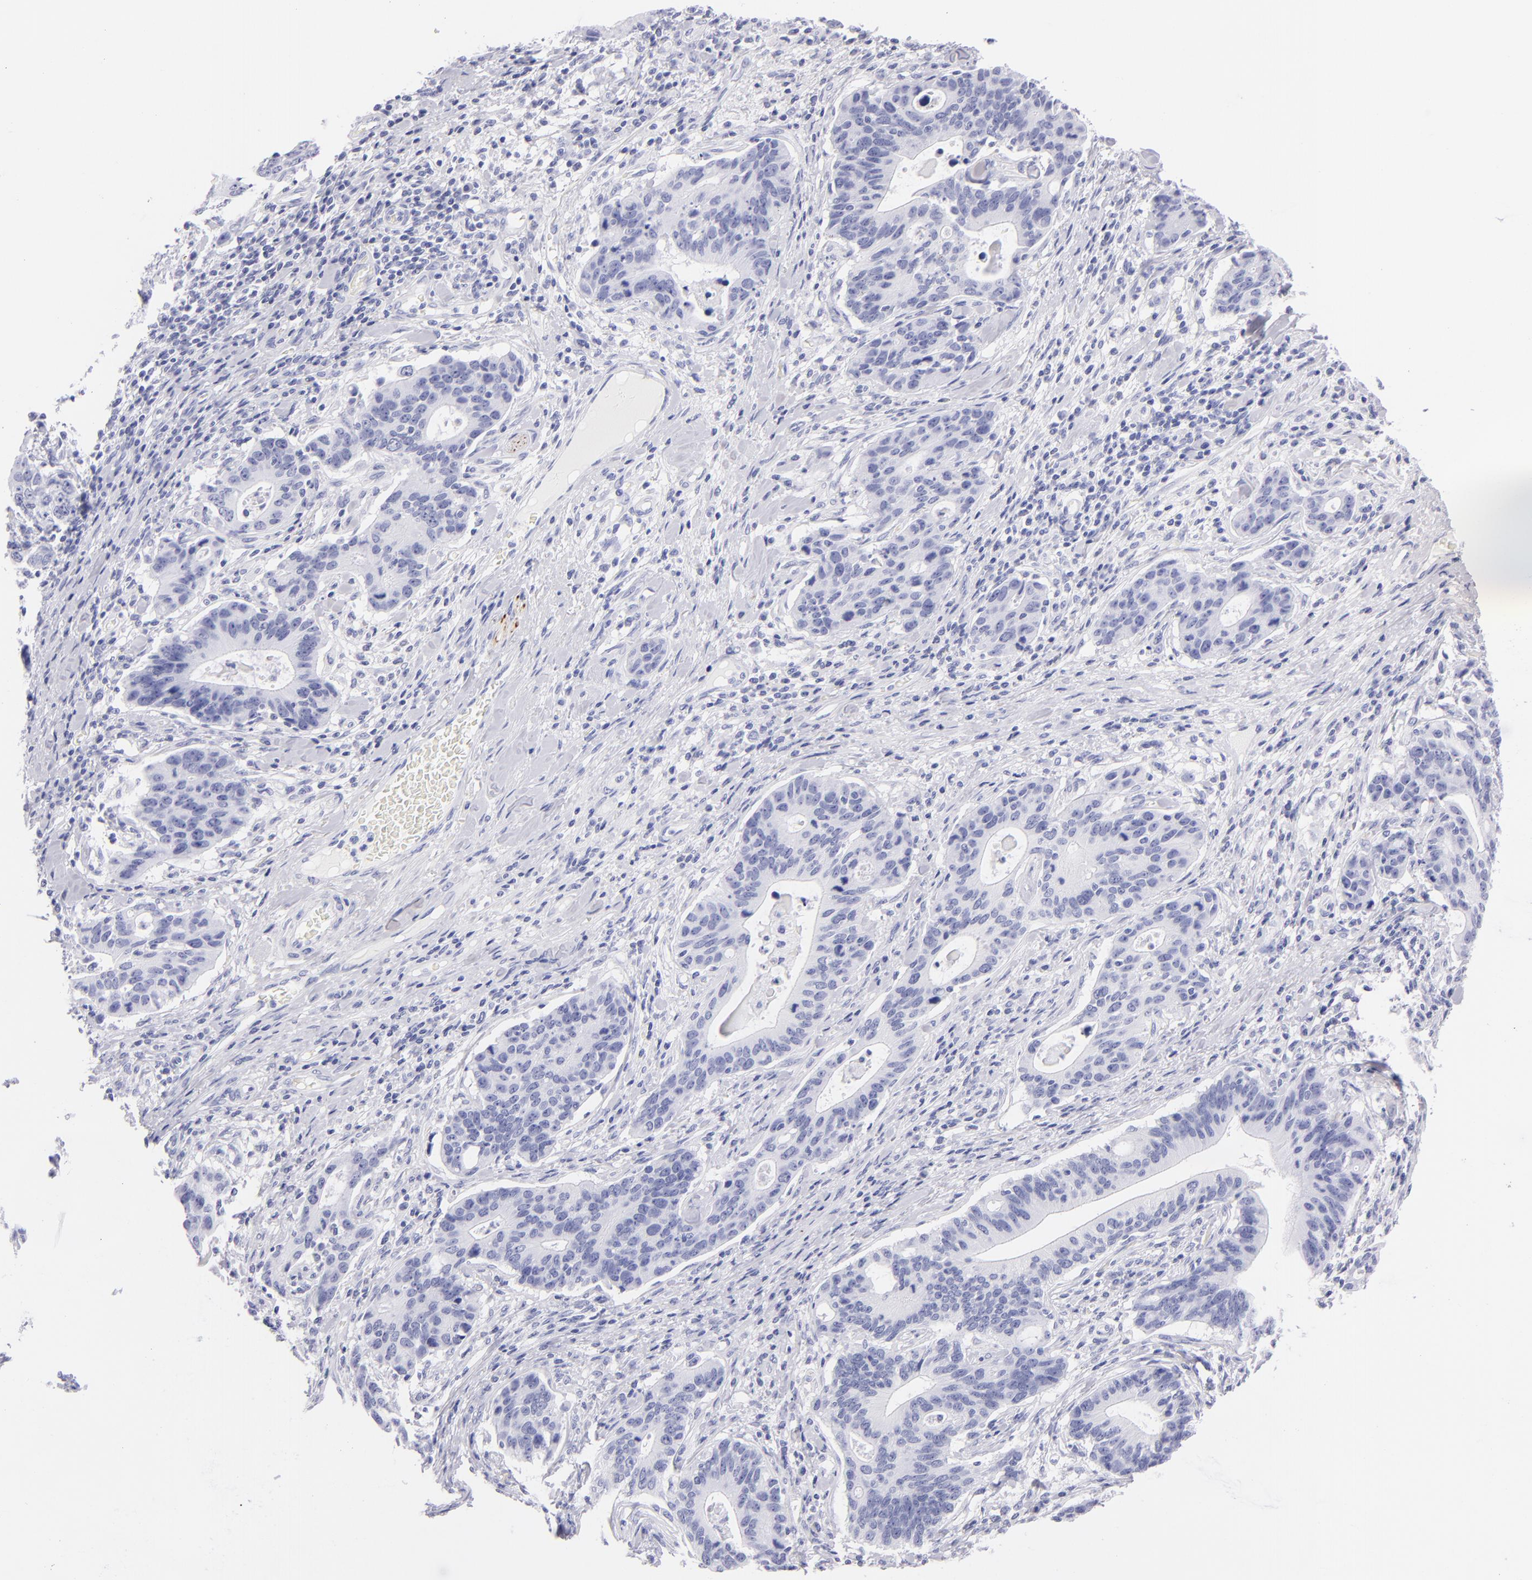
{"staining": {"intensity": "negative", "quantity": "none", "location": "none"}, "tissue": "stomach cancer", "cell_type": "Tumor cells", "image_type": "cancer", "snomed": [{"axis": "morphology", "description": "Adenocarcinoma, NOS"}, {"axis": "topography", "description": "Esophagus"}, {"axis": "topography", "description": "Stomach"}], "caption": "This is a micrograph of IHC staining of stomach cancer, which shows no expression in tumor cells.", "gene": "PRPH", "patient": {"sex": "male", "age": 74}}